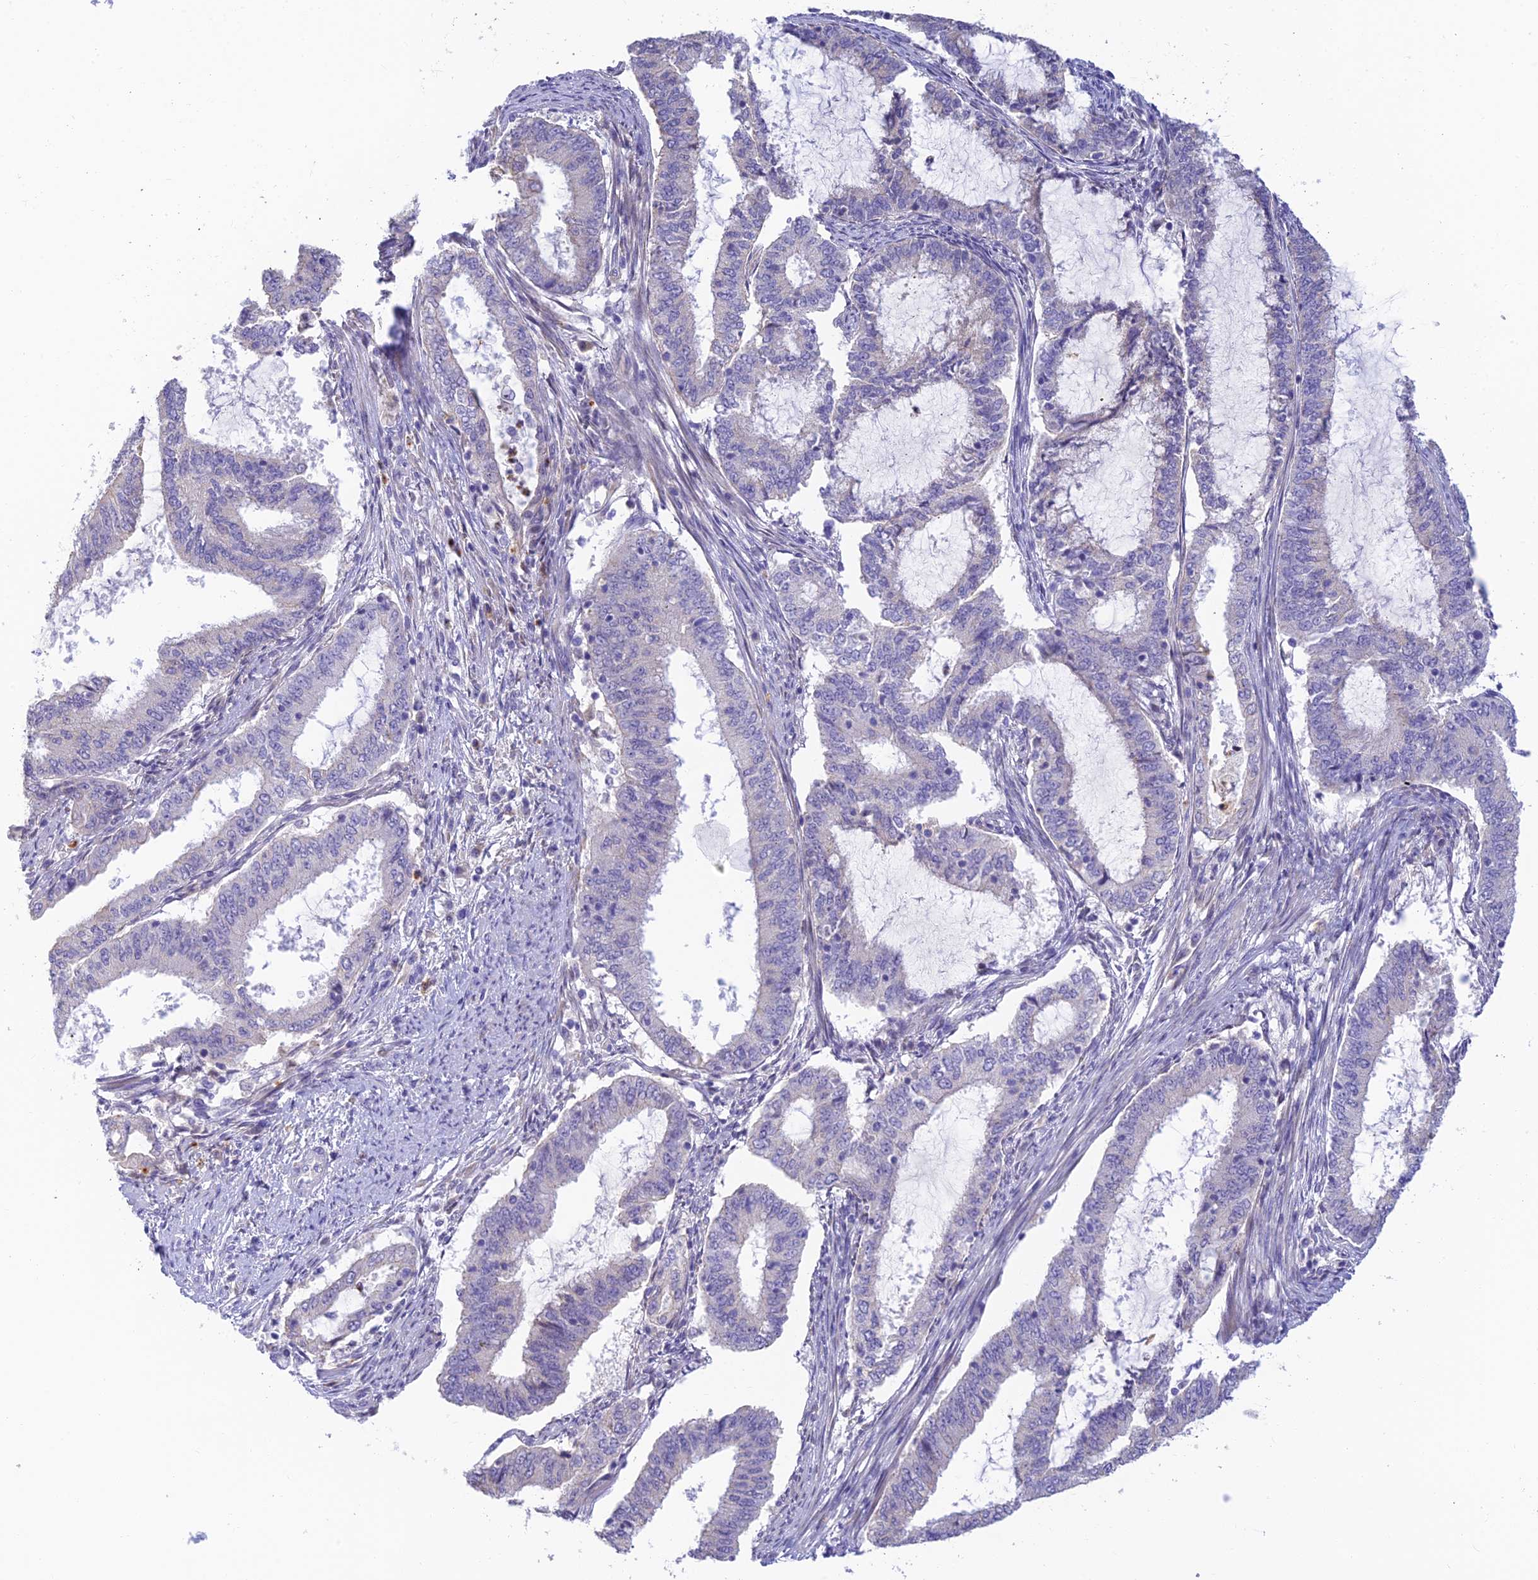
{"staining": {"intensity": "negative", "quantity": "none", "location": "none"}, "tissue": "endometrial cancer", "cell_type": "Tumor cells", "image_type": "cancer", "snomed": [{"axis": "morphology", "description": "Adenocarcinoma, NOS"}, {"axis": "topography", "description": "Endometrium"}], "caption": "The IHC photomicrograph has no significant expression in tumor cells of endometrial cancer tissue.", "gene": "INTS13", "patient": {"sex": "female", "age": 51}}